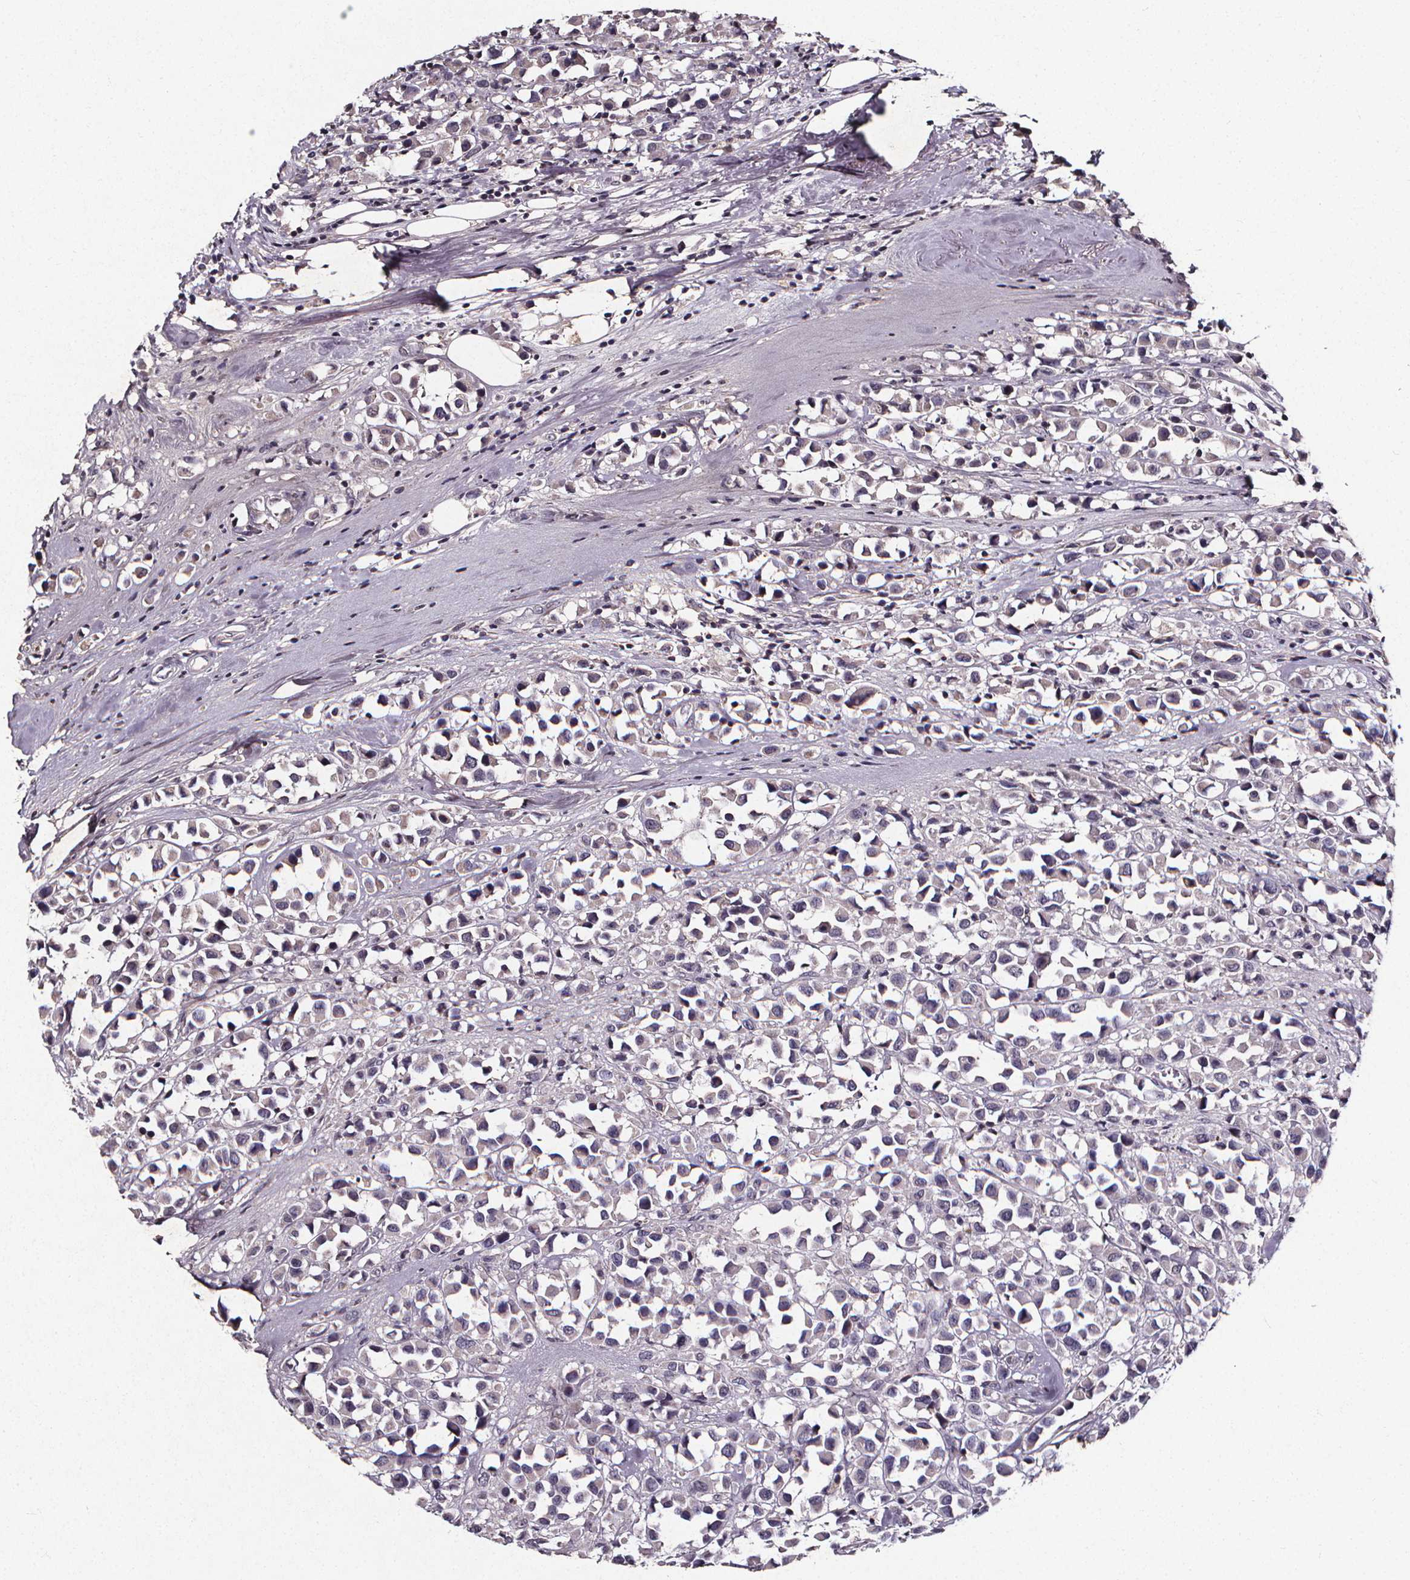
{"staining": {"intensity": "negative", "quantity": "none", "location": "none"}, "tissue": "breast cancer", "cell_type": "Tumor cells", "image_type": "cancer", "snomed": [{"axis": "morphology", "description": "Duct carcinoma"}, {"axis": "topography", "description": "Breast"}], "caption": "A high-resolution photomicrograph shows IHC staining of breast invasive ductal carcinoma, which shows no significant staining in tumor cells.", "gene": "SPAG8", "patient": {"sex": "female", "age": 61}}